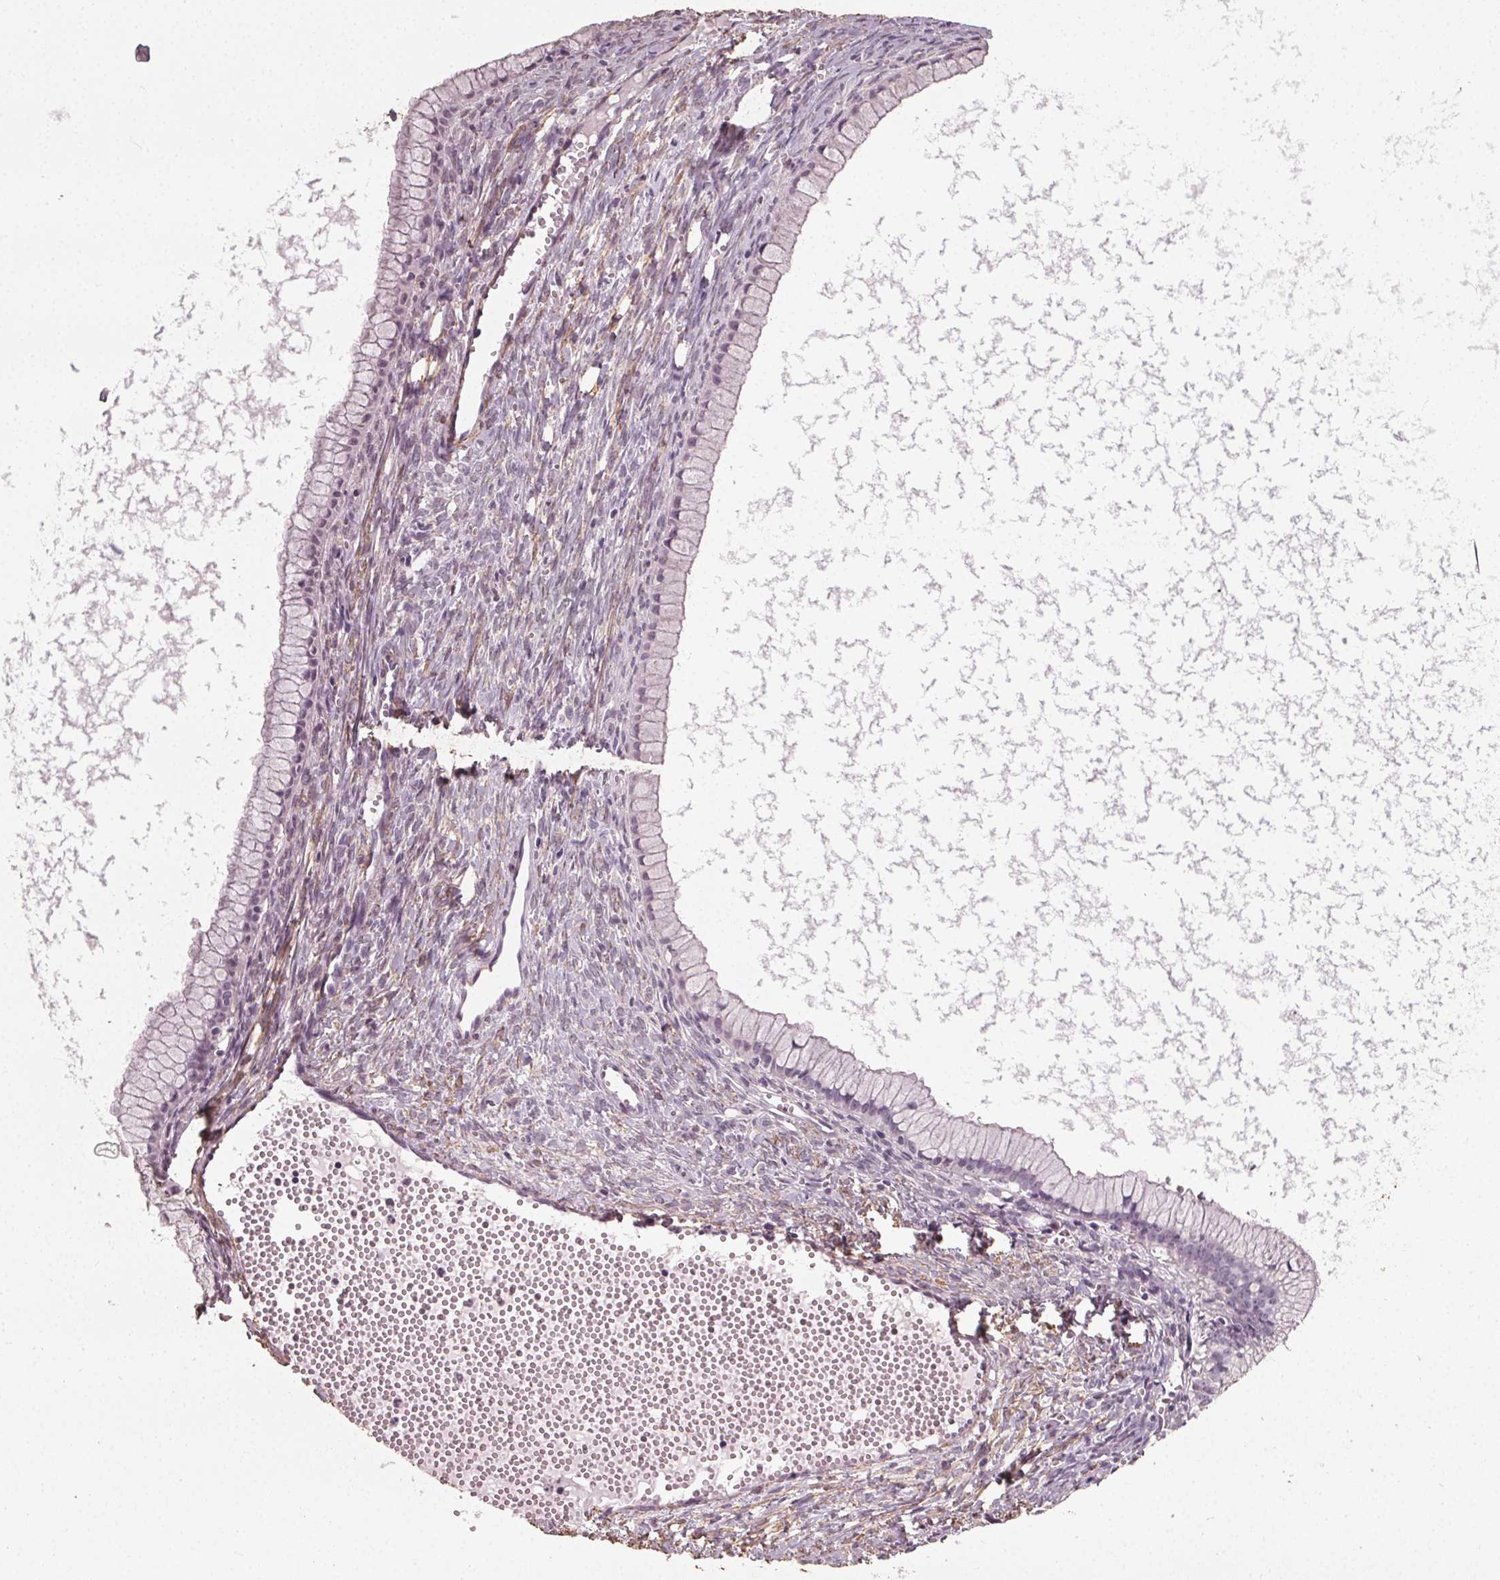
{"staining": {"intensity": "negative", "quantity": "none", "location": "none"}, "tissue": "ovarian cancer", "cell_type": "Tumor cells", "image_type": "cancer", "snomed": [{"axis": "morphology", "description": "Cystadenocarcinoma, mucinous, NOS"}, {"axis": "topography", "description": "Ovary"}], "caption": "An immunohistochemistry micrograph of ovarian mucinous cystadenocarcinoma is shown. There is no staining in tumor cells of ovarian mucinous cystadenocarcinoma. (DAB (3,3'-diaminobenzidine) IHC with hematoxylin counter stain).", "gene": "PKP1", "patient": {"sex": "female", "age": 41}}